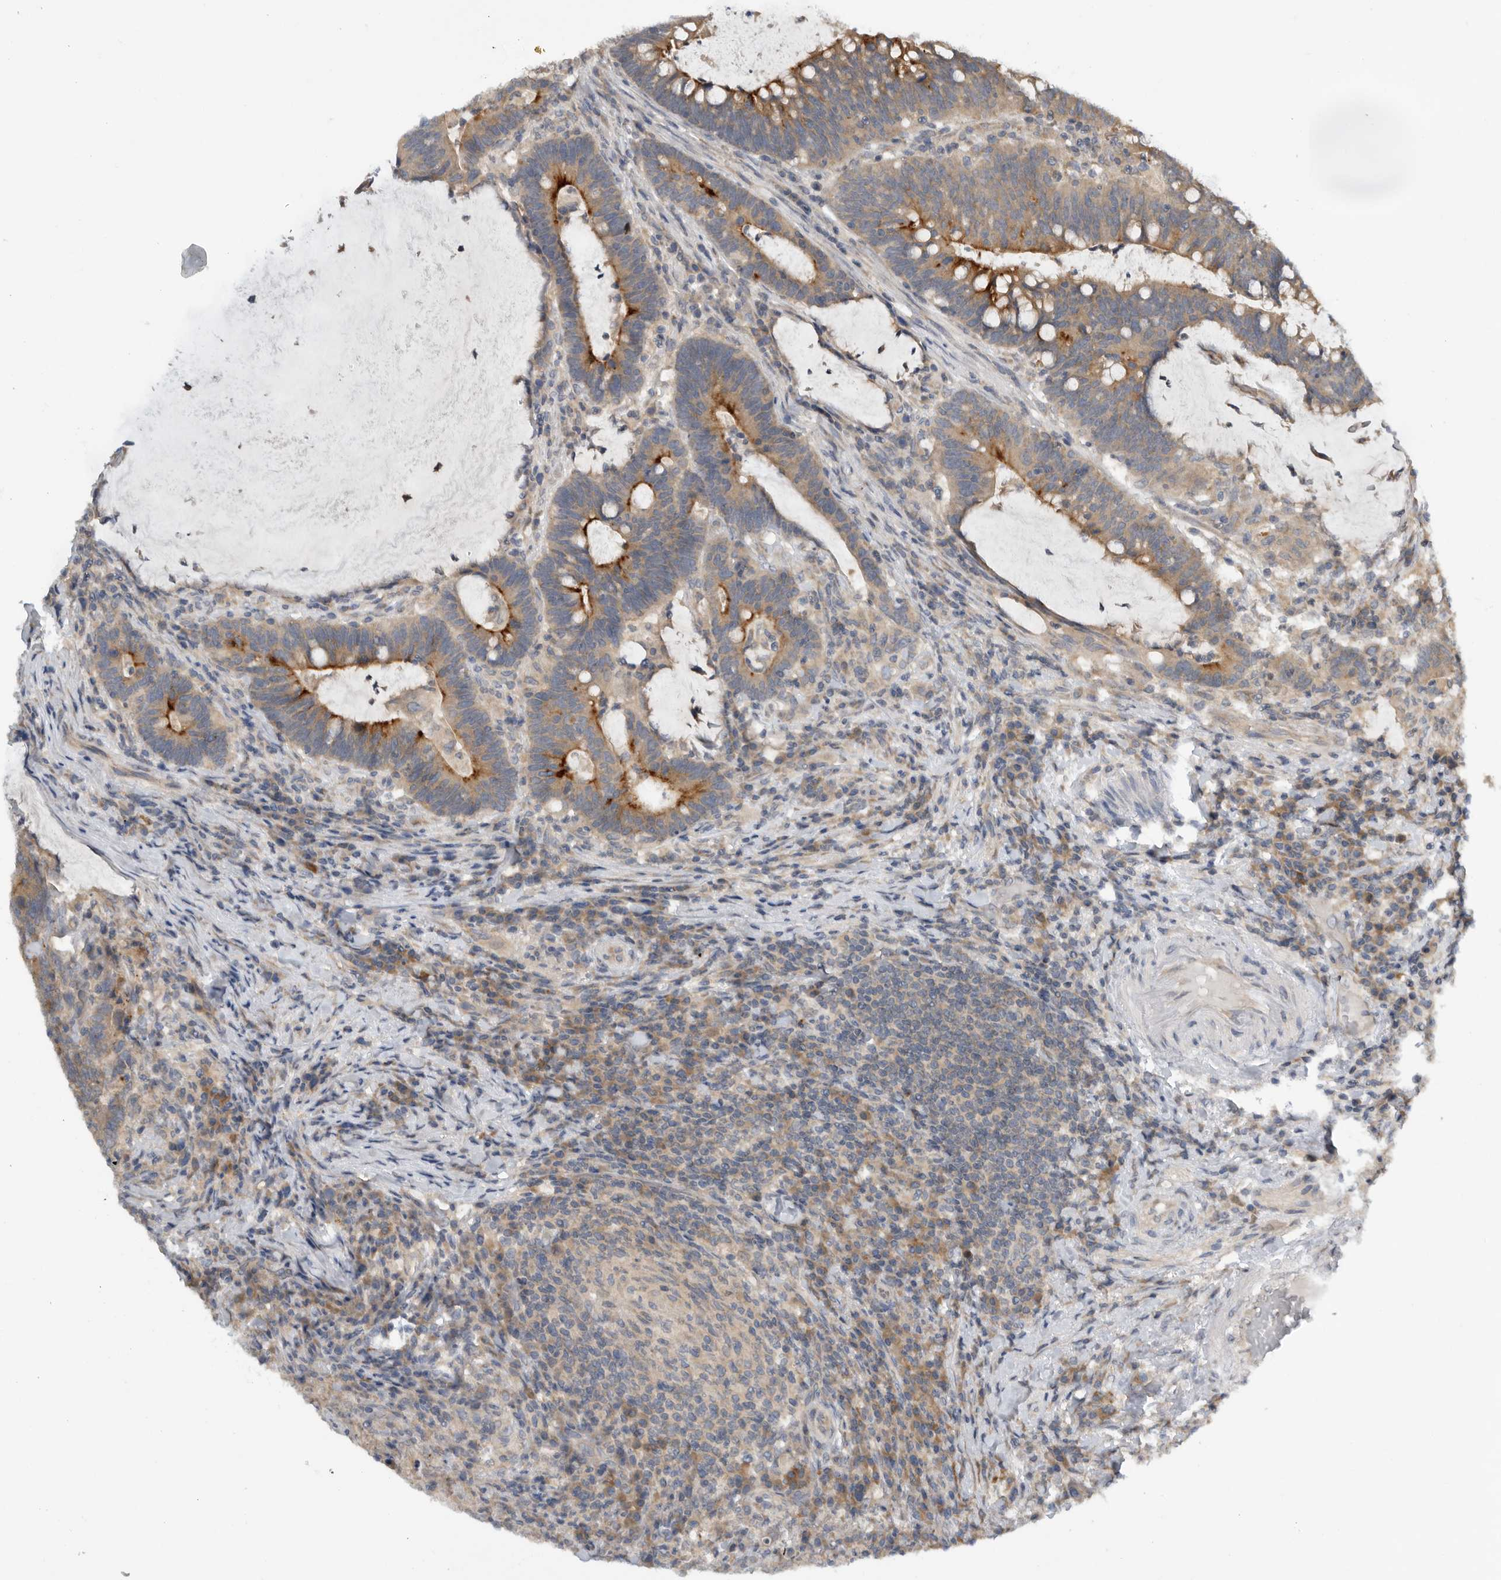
{"staining": {"intensity": "moderate", "quantity": "25%-75%", "location": "cytoplasmic/membranous"}, "tissue": "colorectal cancer", "cell_type": "Tumor cells", "image_type": "cancer", "snomed": [{"axis": "morphology", "description": "Adenocarcinoma, NOS"}, {"axis": "topography", "description": "Colon"}], "caption": "Brown immunohistochemical staining in human colorectal cancer reveals moderate cytoplasmic/membranous staining in approximately 25%-75% of tumor cells.", "gene": "AASDHPPT", "patient": {"sex": "female", "age": 66}}